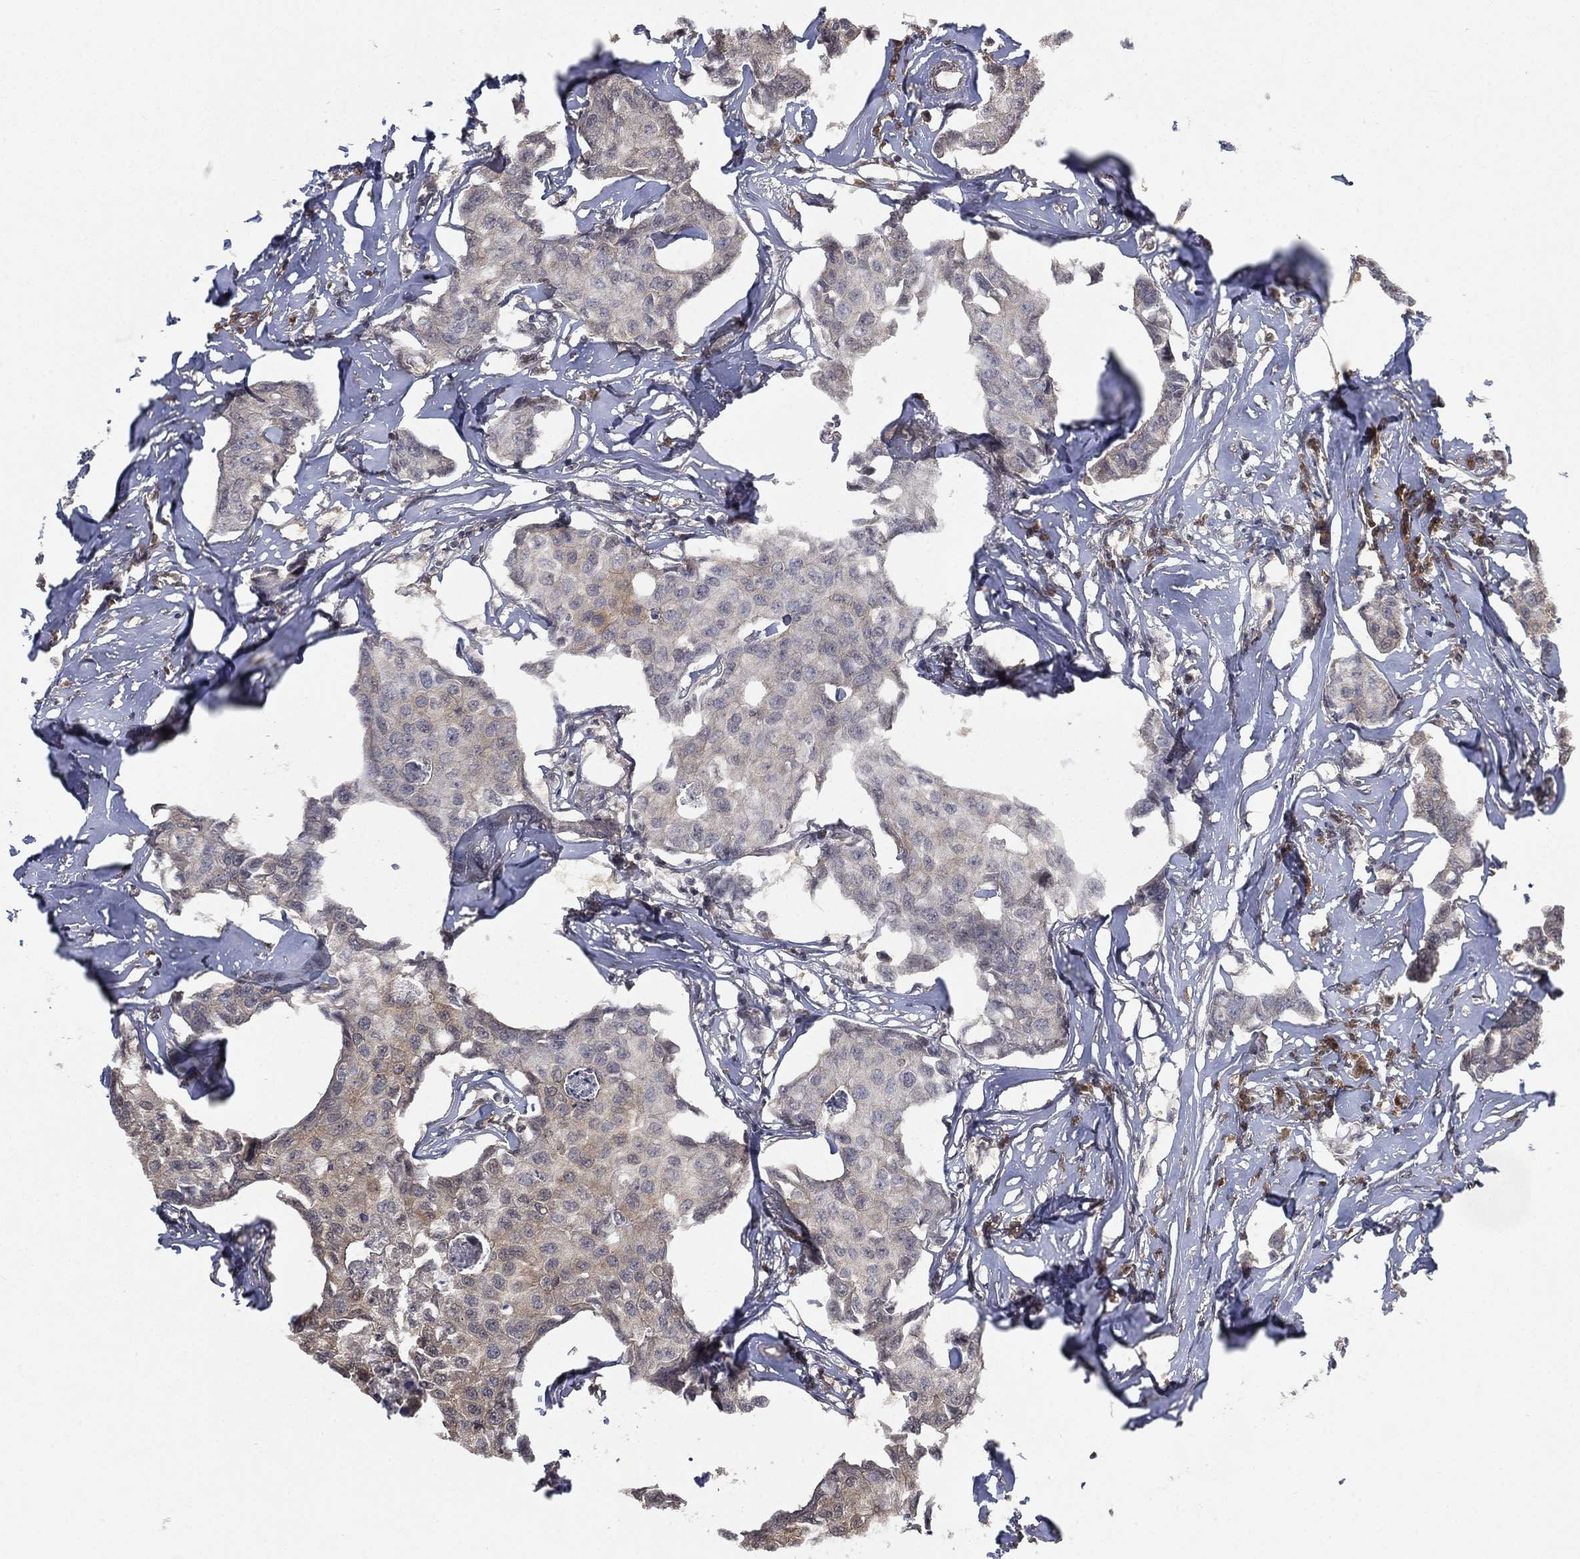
{"staining": {"intensity": "negative", "quantity": "none", "location": "none"}, "tissue": "breast cancer", "cell_type": "Tumor cells", "image_type": "cancer", "snomed": [{"axis": "morphology", "description": "Duct carcinoma"}, {"axis": "topography", "description": "Breast"}], "caption": "This image is of breast infiltrating ductal carcinoma stained with immunohistochemistry to label a protein in brown with the nuclei are counter-stained blue. There is no expression in tumor cells.", "gene": "UBA5", "patient": {"sex": "female", "age": 80}}